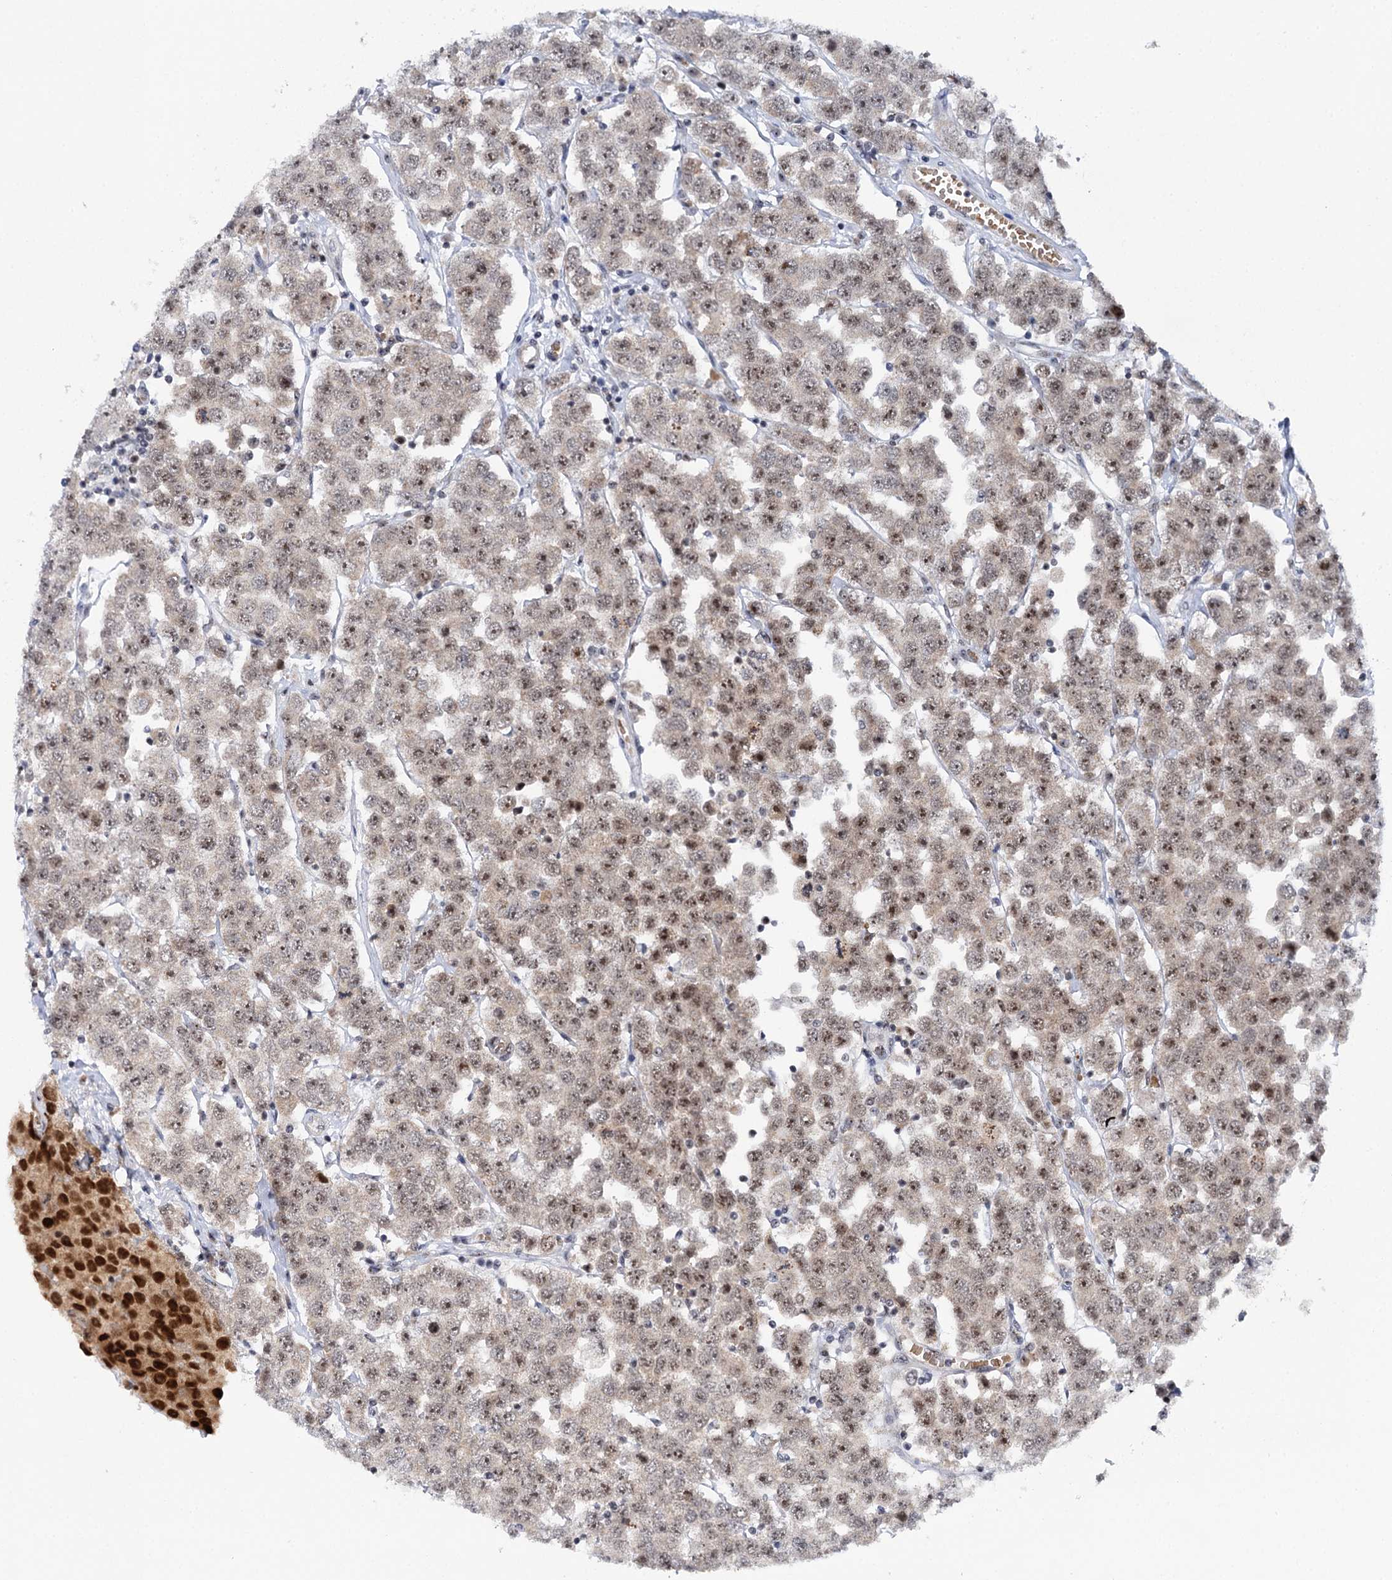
{"staining": {"intensity": "moderate", "quantity": ">75%", "location": "nuclear"}, "tissue": "testis cancer", "cell_type": "Tumor cells", "image_type": "cancer", "snomed": [{"axis": "morphology", "description": "Seminoma, NOS"}, {"axis": "topography", "description": "Testis"}], "caption": "Testis seminoma stained with IHC displays moderate nuclear expression in about >75% of tumor cells. The staining was performed using DAB (3,3'-diaminobenzidine), with brown indicating positive protein expression. Nuclei are stained blue with hematoxylin.", "gene": "BUD13", "patient": {"sex": "male", "age": 28}}